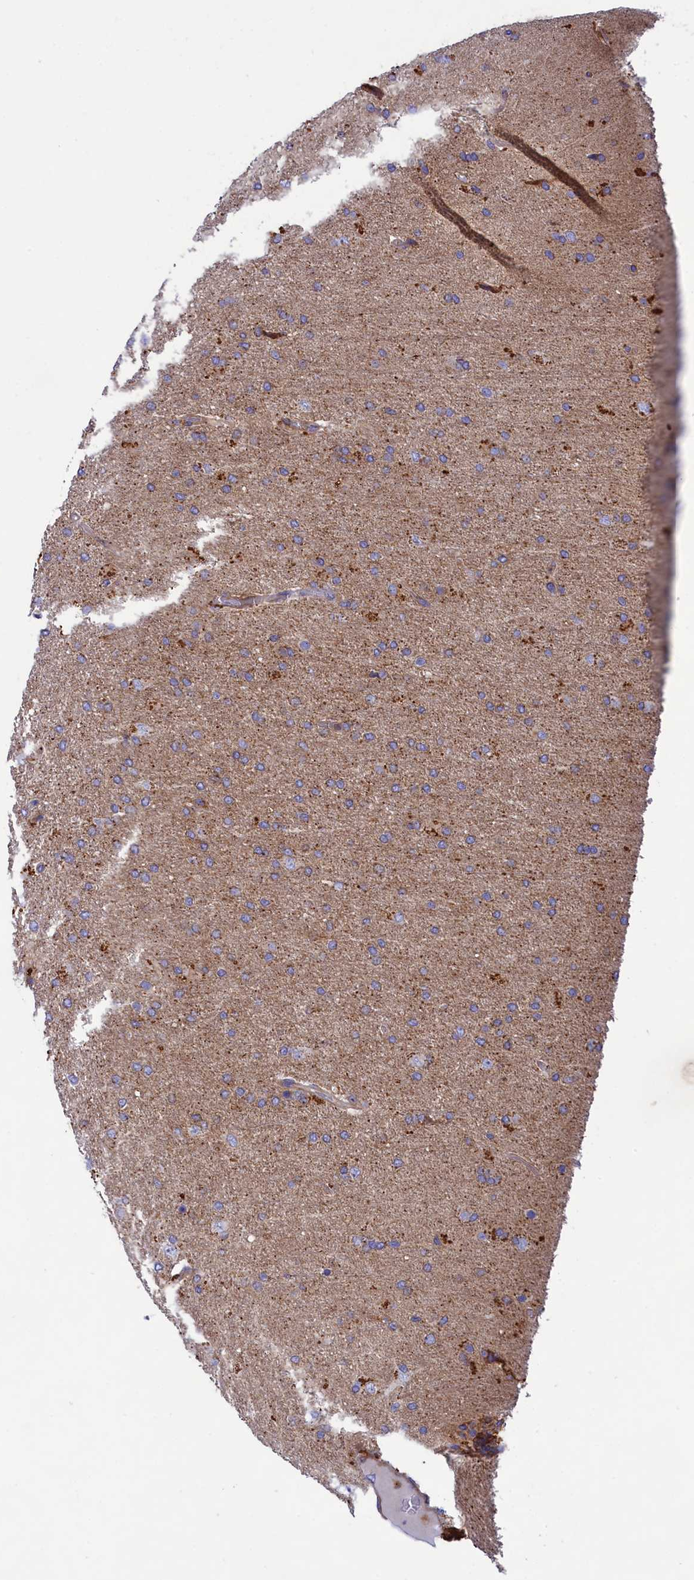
{"staining": {"intensity": "negative", "quantity": "none", "location": "none"}, "tissue": "glioma", "cell_type": "Tumor cells", "image_type": "cancer", "snomed": [{"axis": "morphology", "description": "Glioma, malignant, High grade"}, {"axis": "topography", "description": "Brain"}], "caption": "High power microscopy image of an immunohistochemistry photomicrograph of malignant glioma (high-grade), revealing no significant staining in tumor cells.", "gene": "SCAMP4", "patient": {"sex": "male", "age": 72}}